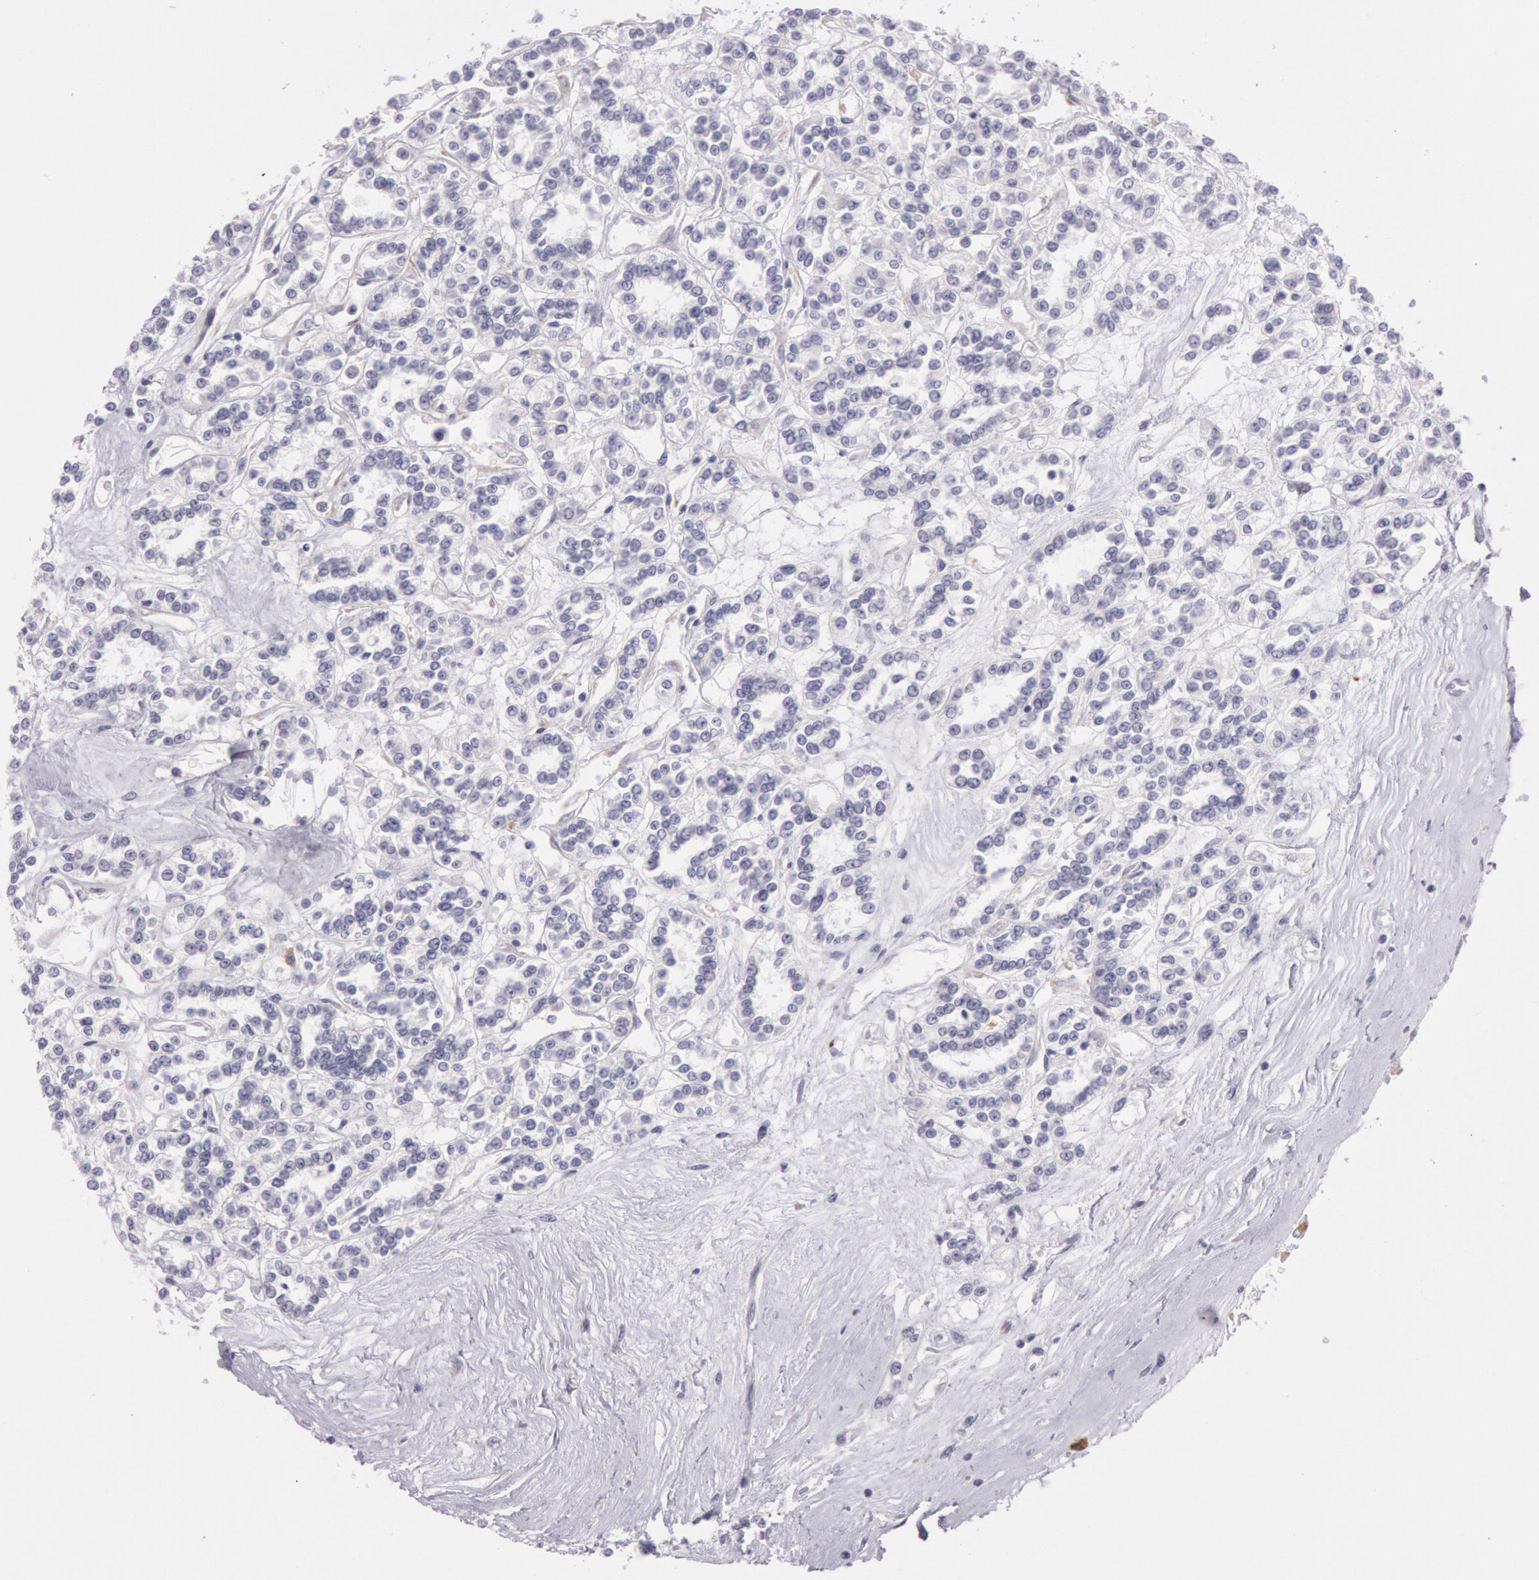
{"staining": {"intensity": "negative", "quantity": "none", "location": "none"}, "tissue": "renal cancer", "cell_type": "Tumor cells", "image_type": "cancer", "snomed": [{"axis": "morphology", "description": "Adenocarcinoma, NOS"}, {"axis": "topography", "description": "Kidney"}], "caption": "Tumor cells are negative for protein expression in human renal adenocarcinoma.", "gene": "CIDEB", "patient": {"sex": "female", "age": 76}}